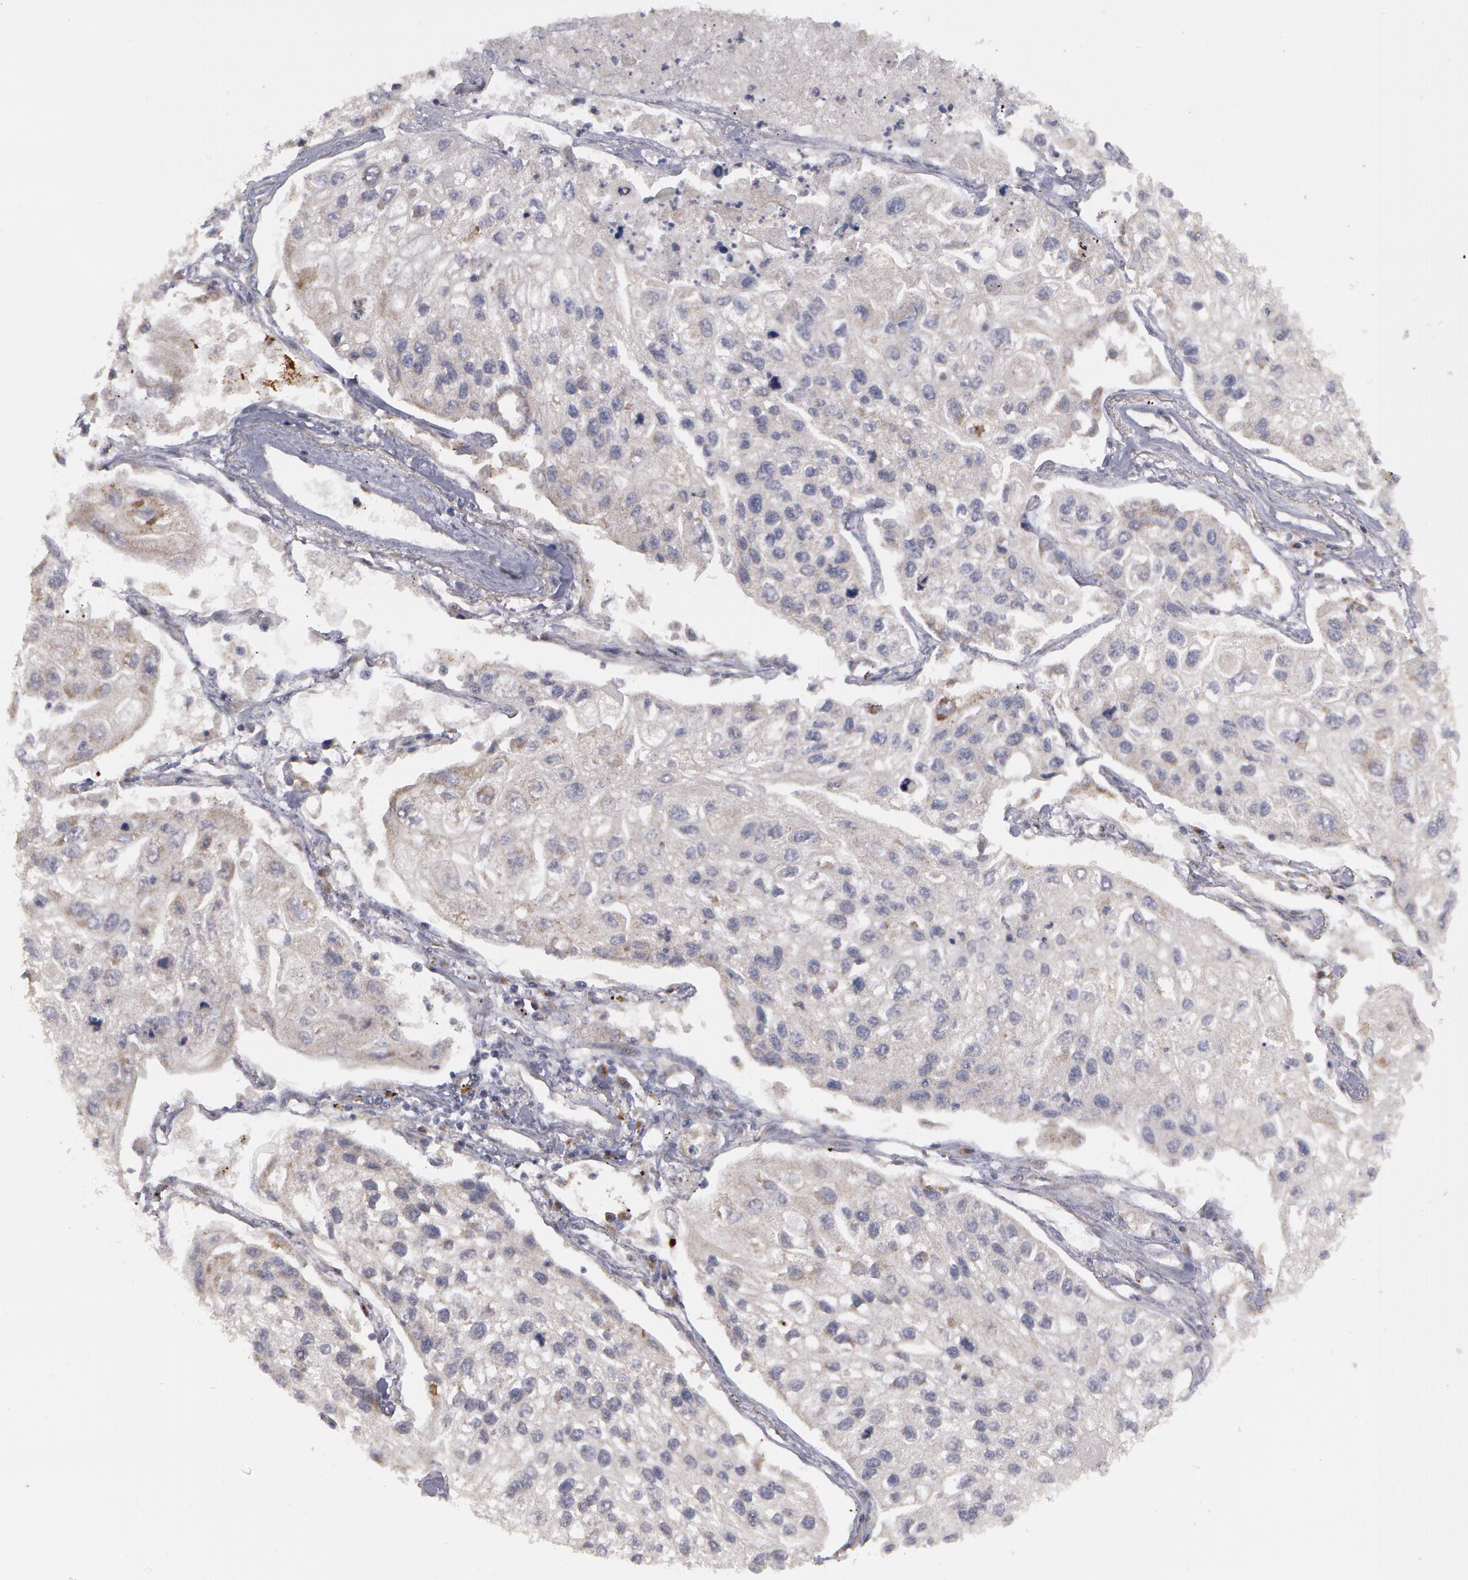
{"staining": {"intensity": "negative", "quantity": "none", "location": "none"}, "tissue": "lung cancer", "cell_type": "Tumor cells", "image_type": "cancer", "snomed": [{"axis": "morphology", "description": "Squamous cell carcinoma, NOS"}, {"axis": "topography", "description": "Lung"}], "caption": "Protein analysis of lung squamous cell carcinoma reveals no significant expression in tumor cells. (Immunohistochemistry, brightfield microscopy, high magnification).", "gene": "STX5", "patient": {"sex": "male", "age": 75}}